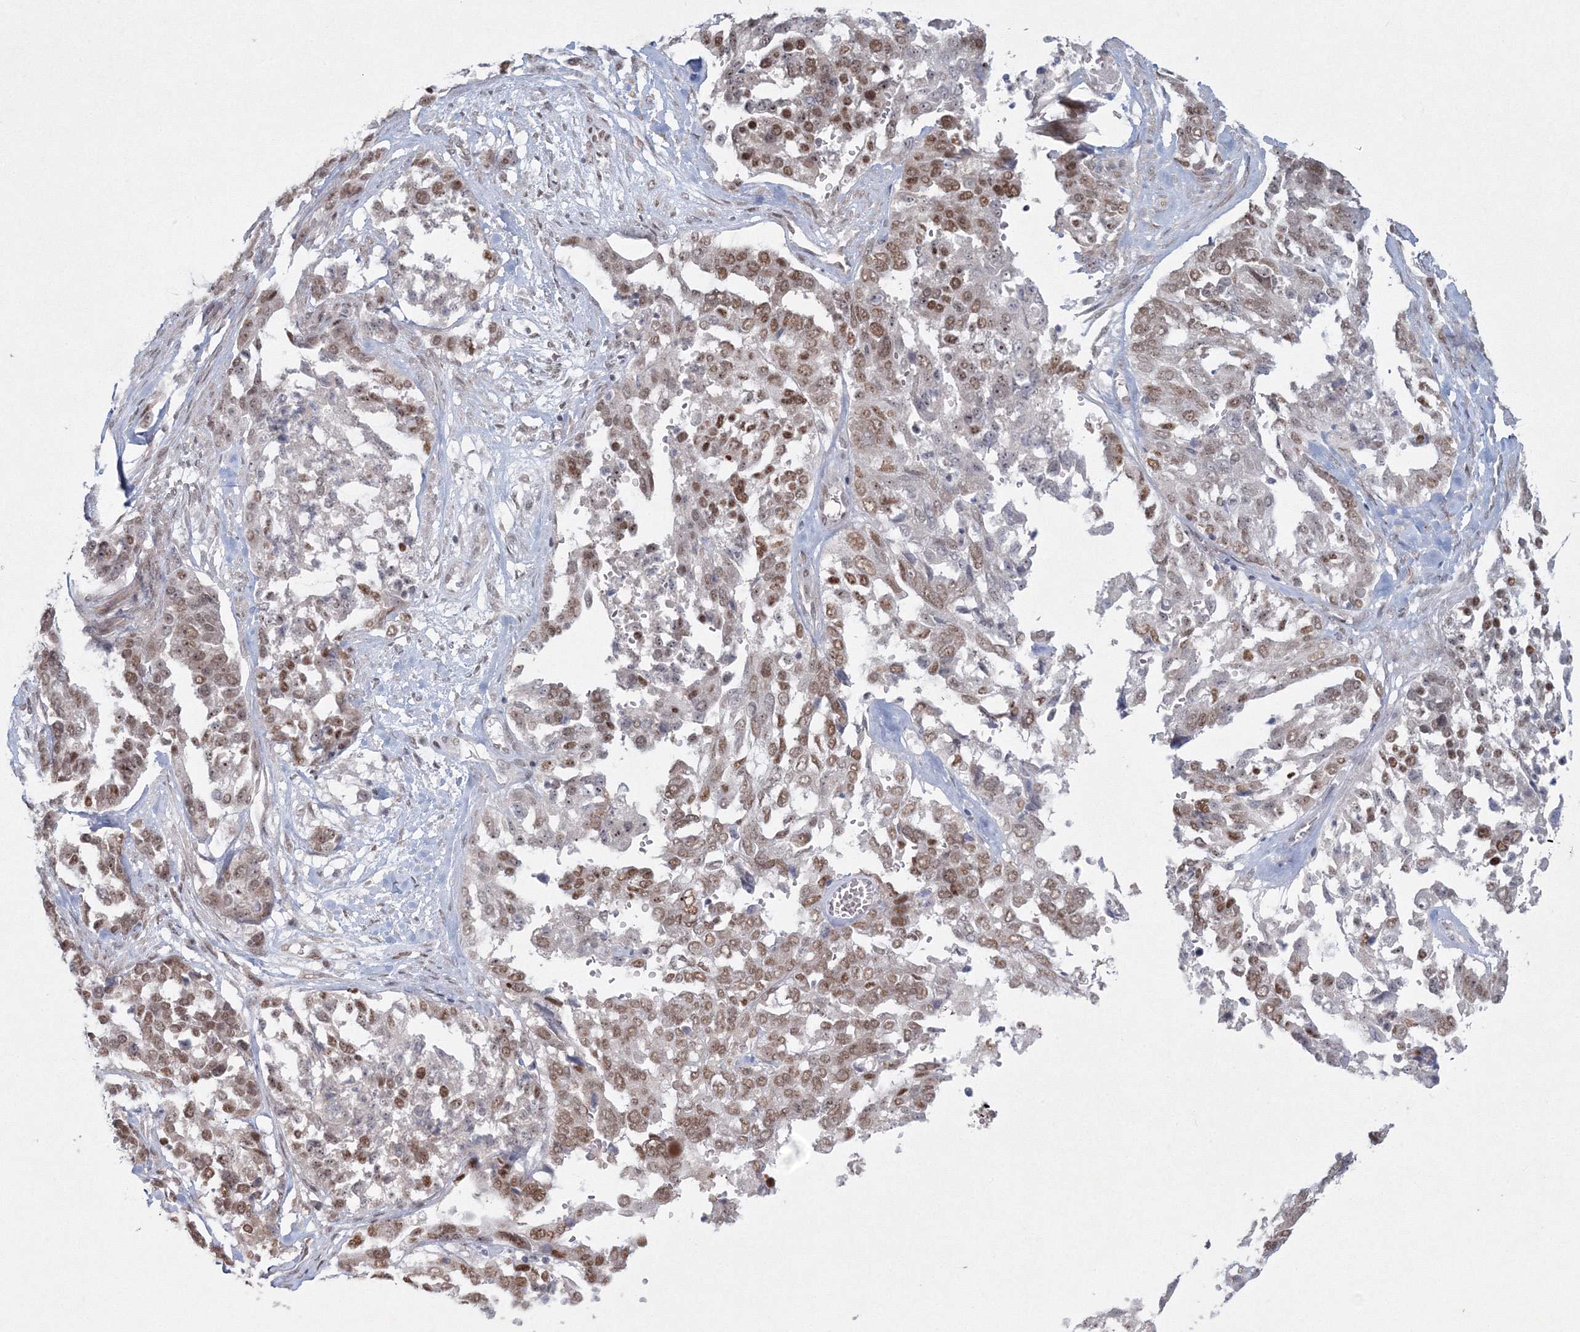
{"staining": {"intensity": "moderate", "quantity": ">75%", "location": "nuclear"}, "tissue": "ovarian cancer", "cell_type": "Tumor cells", "image_type": "cancer", "snomed": [{"axis": "morphology", "description": "Cystadenocarcinoma, serous, NOS"}, {"axis": "topography", "description": "Ovary"}], "caption": "Protein staining exhibits moderate nuclear expression in about >75% of tumor cells in ovarian cancer (serous cystadenocarcinoma). (brown staining indicates protein expression, while blue staining denotes nuclei).", "gene": "C3orf33", "patient": {"sex": "female", "age": 44}}